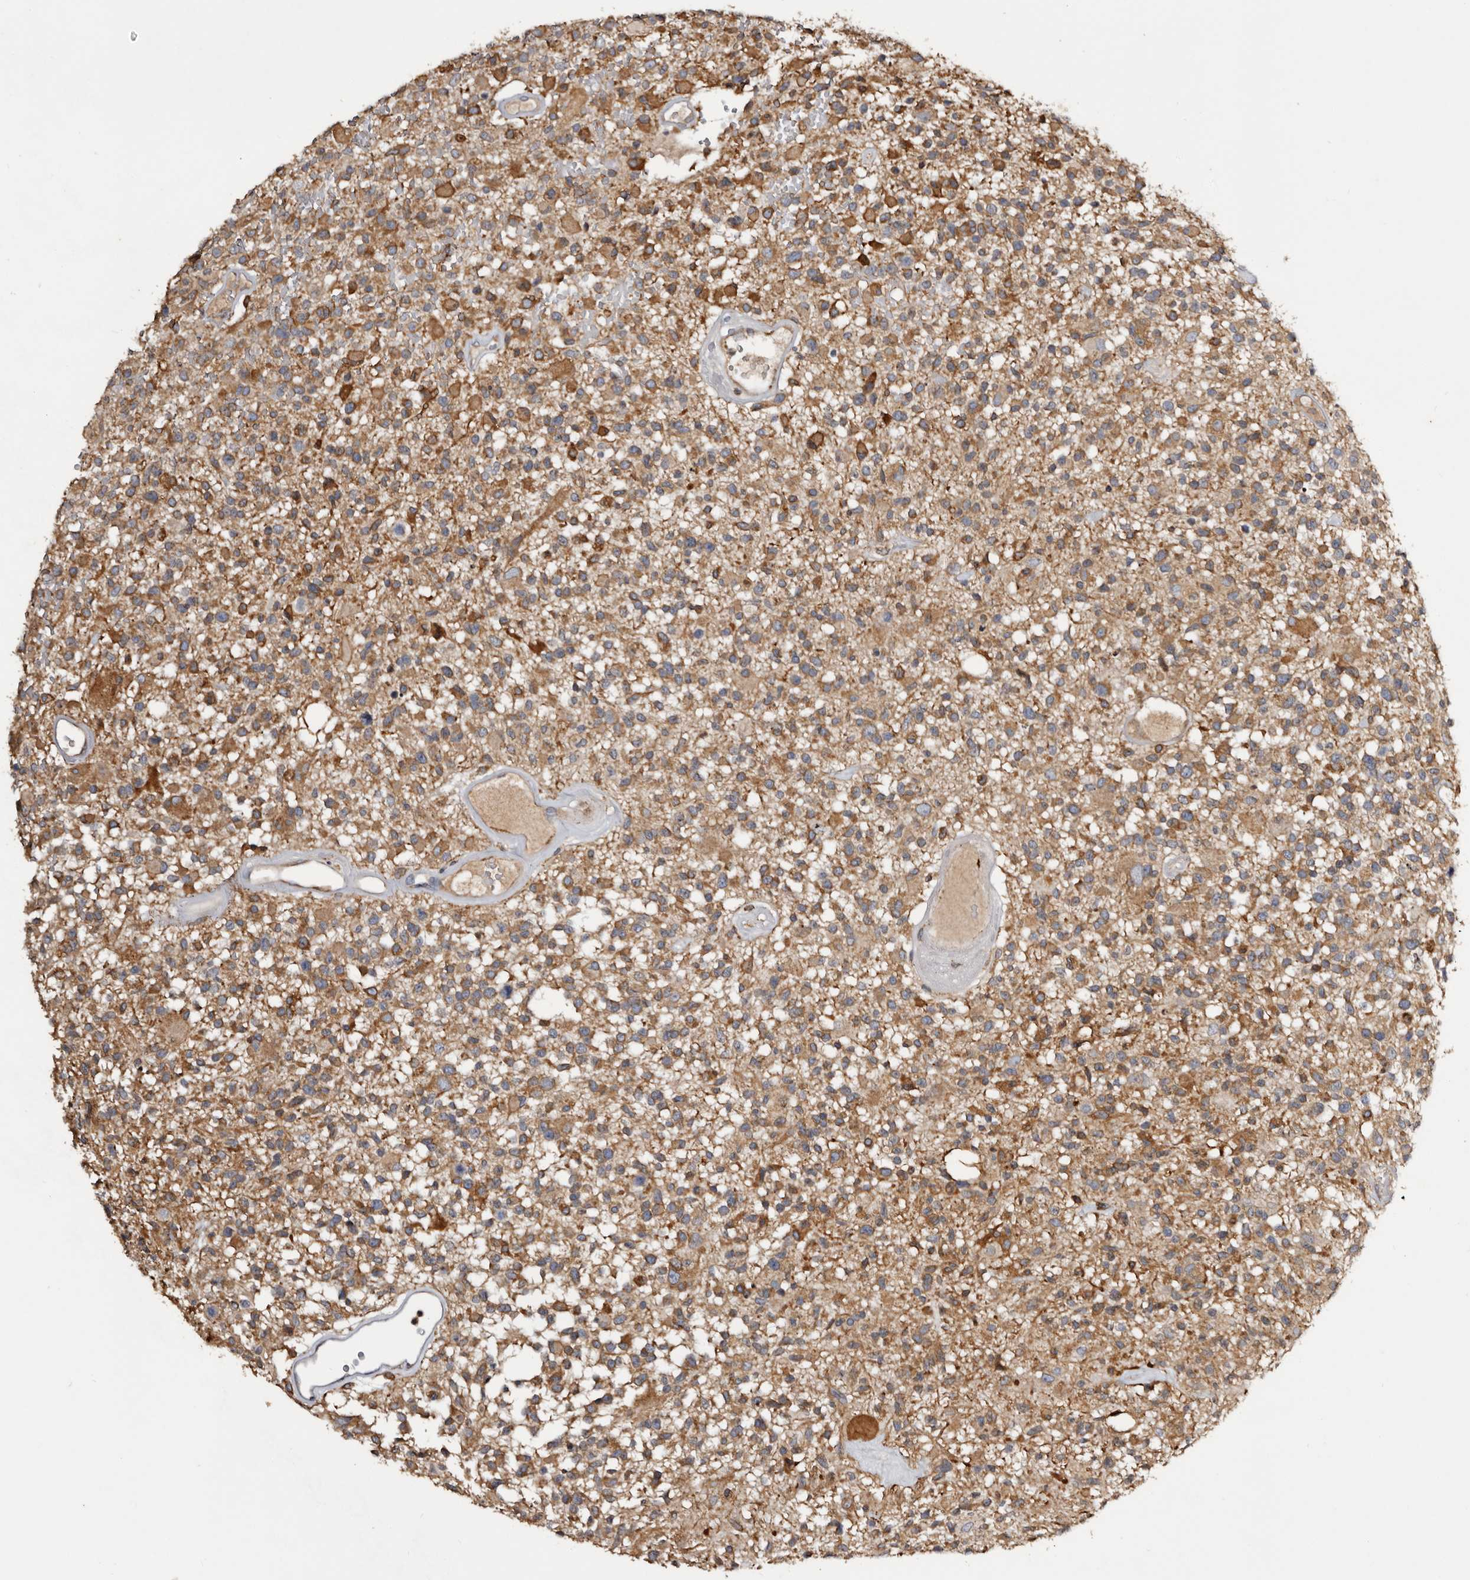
{"staining": {"intensity": "moderate", "quantity": ">75%", "location": "cytoplasmic/membranous"}, "tissue": "glioma", "cell_type": "Tumor cells", "image_type": "cancer", "snomed": [{"axis": "morphology", "description": "Glioma, malignant, High grade"}, {"axis": "morphology", "description": "Glioblastoma, NOS"}, {"axis": "topography", "description": "Brain"}], "caption": "Immunohistochemistry (IHC) image of human glioblastoma stained for a protein (brown), which demonstrates medium levels of moderate cytoplasmic/membranous positivity in about >75% of tumor cells.", "gene": "INKA2", "patient": {"sex": "male", "age": 60}}